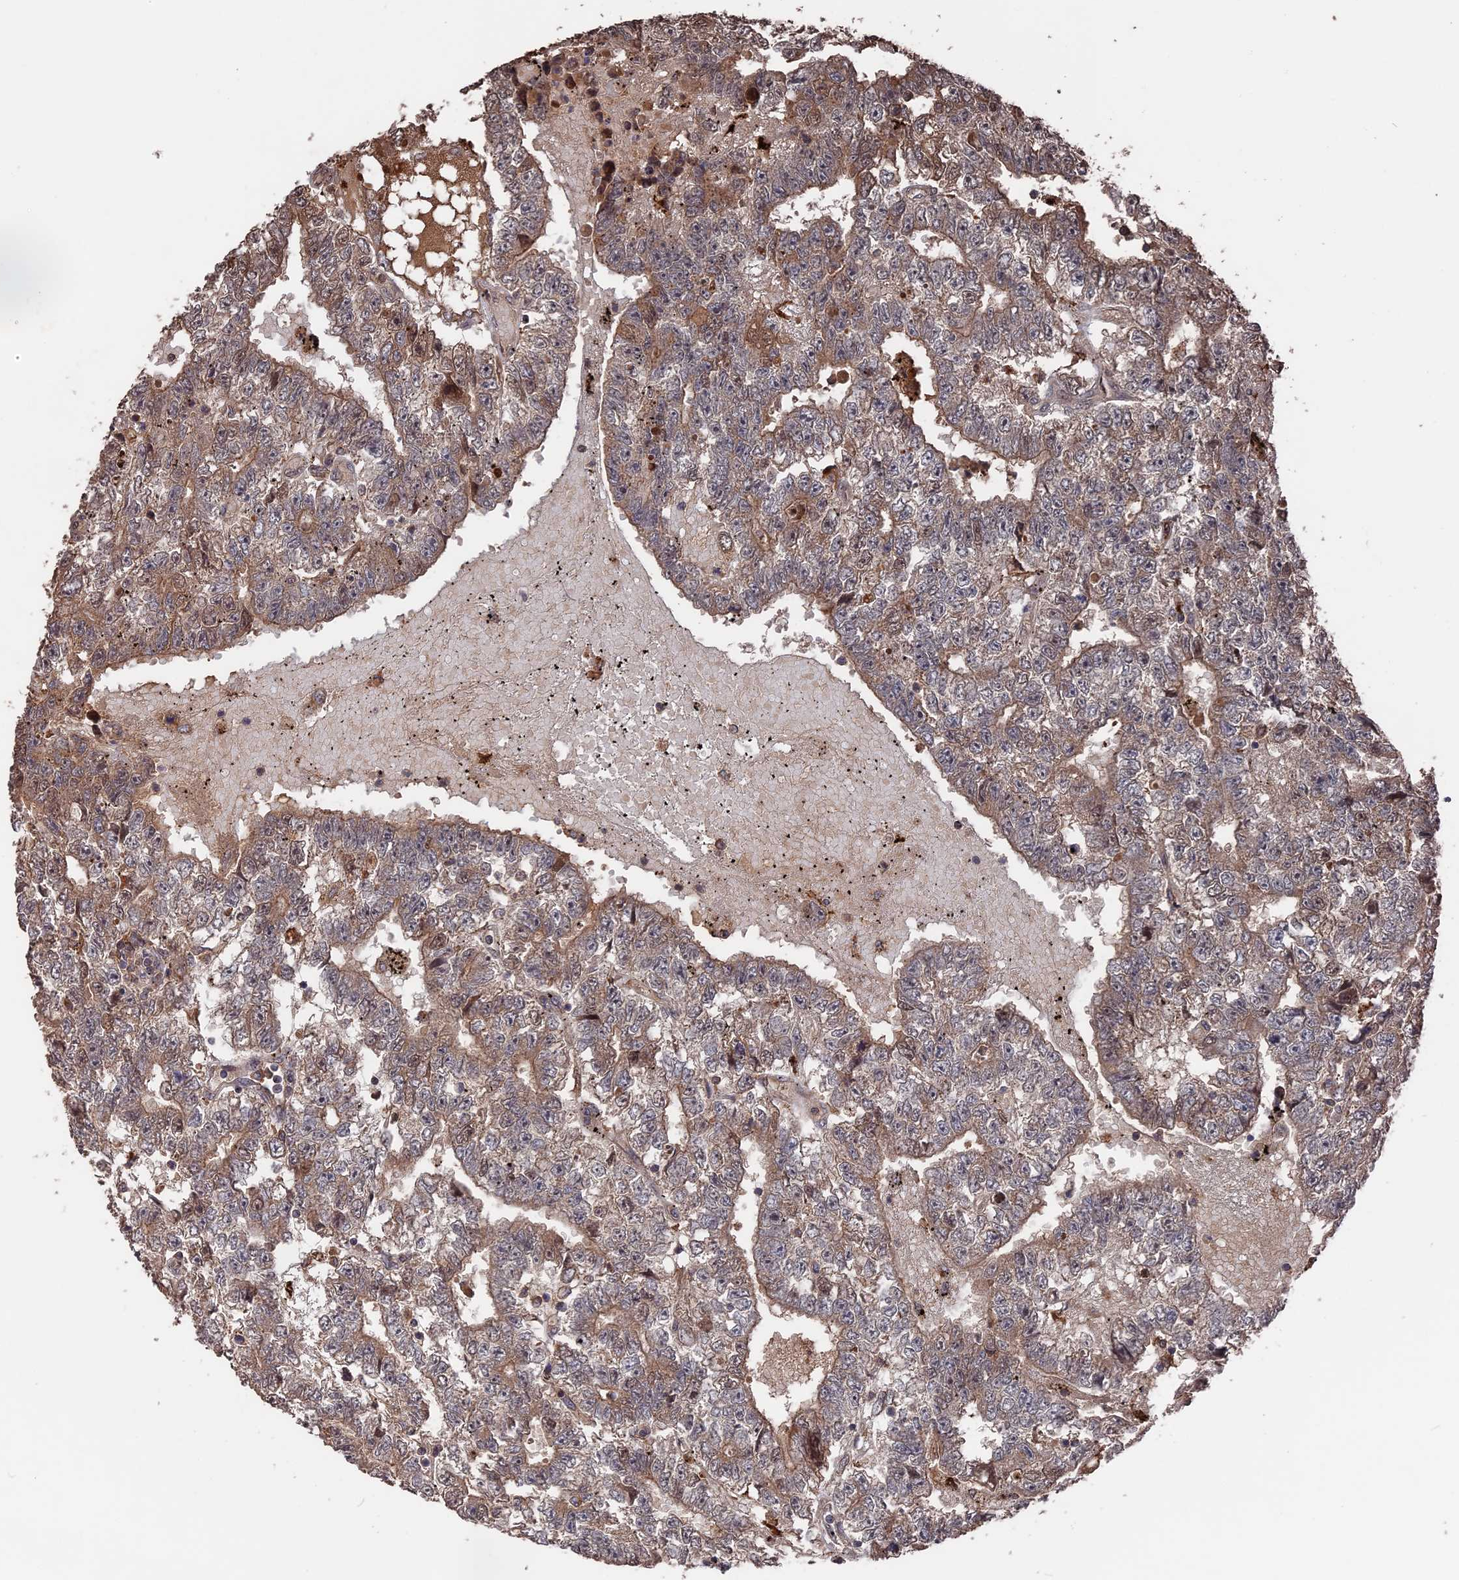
{"staining": {"intensity": "moderate", "quantity": ">75%", "location": "cytoplasmic/membranous"}, "tissue": "testis cancer", "cell_type": "Tumor cells", "image_type": "cancer", "snomed": [{"axis": "morphology", "description": "Carcinoma, Embryonal, NOS"}, {"axis": "topography", "description": "Testis"}], "caption": "A brown stain labels moderate cytoplasmic/membranous positivity of a protein in human testis cancer tumor cells.", "gene": "TELO2", "patient": {"sex": "male", "age": 25}}